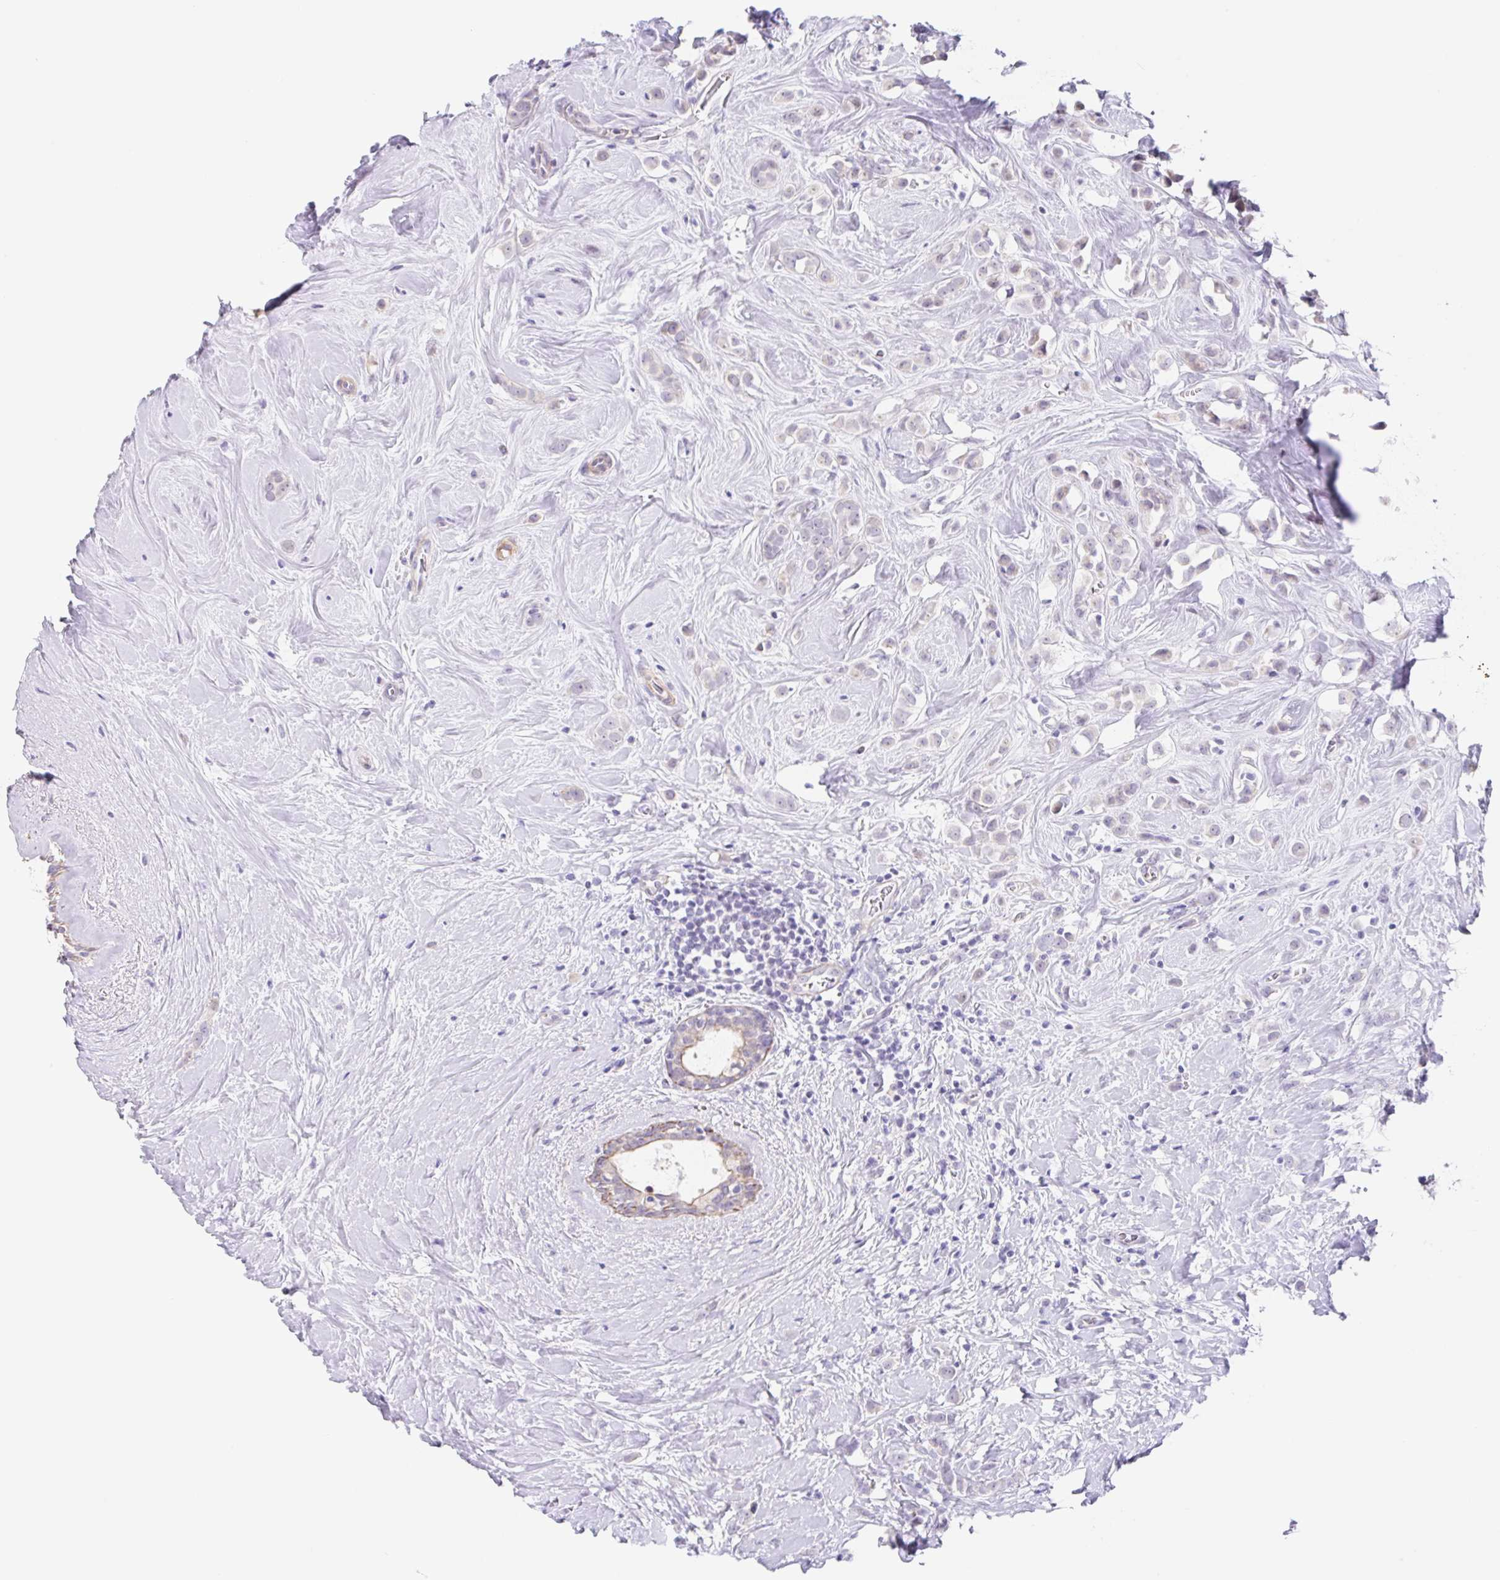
{"staining": {"intensity": "negative", "quantity": "none", "location": "none"}, "tissue": "breast cancer", "cell_type": "Tumor cells", "image_type": "cancer", "snomed": [{"axis": "morphology", "description": "Duct carcinoma"}, {"axis": "topography", "description": "Breast"}], "caption": "A histopathology image of invasive ductal carcinoma (breast) stained for a protein reveals no brown staining in tumor cells.", "gene": "DCAF17", "patient": {"sex": "female", "age": 80}}